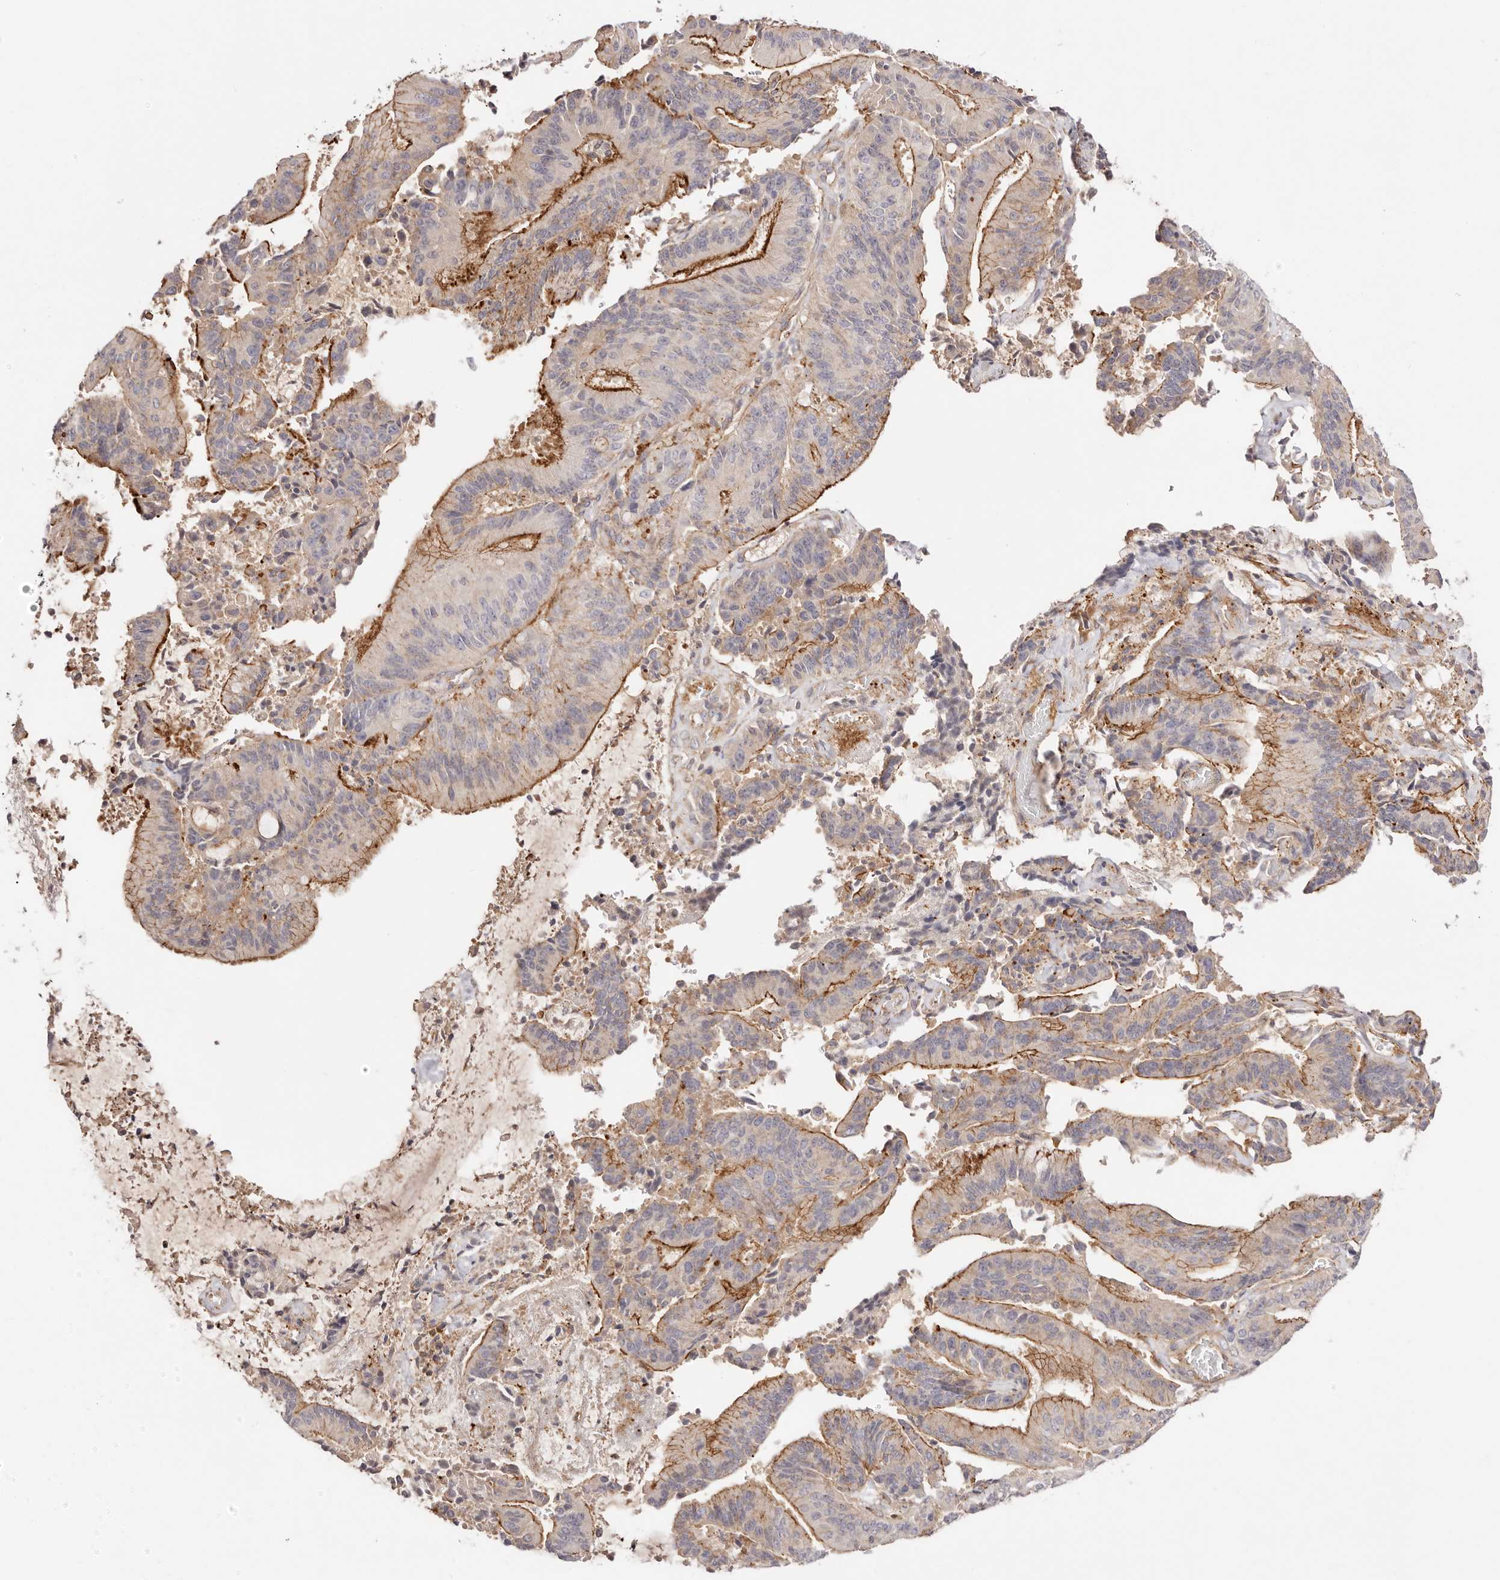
{"staining": {"intensity": "strong", "quantity": "25%-75%", "location": "cytoplasmic/membranous"}, "tissue": "liver cancer", "cell_type": "Tumor cells", "image_type": "cancer", "snomed": [{"axis": "morphology", "description": "Normal tissue, NOS"}, {"axis": "morphology", "description": "Cholangiocarcinoma"}, {"axis": "topography", "description": "Liver"}, {"axis": "topography", "description": "Peripheral nerve tissue"}], "caption": "Tumor cells display high levels of strong cytoplasmic/membranous positivity in approximately 25%-75% of cells in liver cancer (cholangiocarcinoma).", "gene": "SLC35B2", "patient": {"sex": "female", "age": 73}}